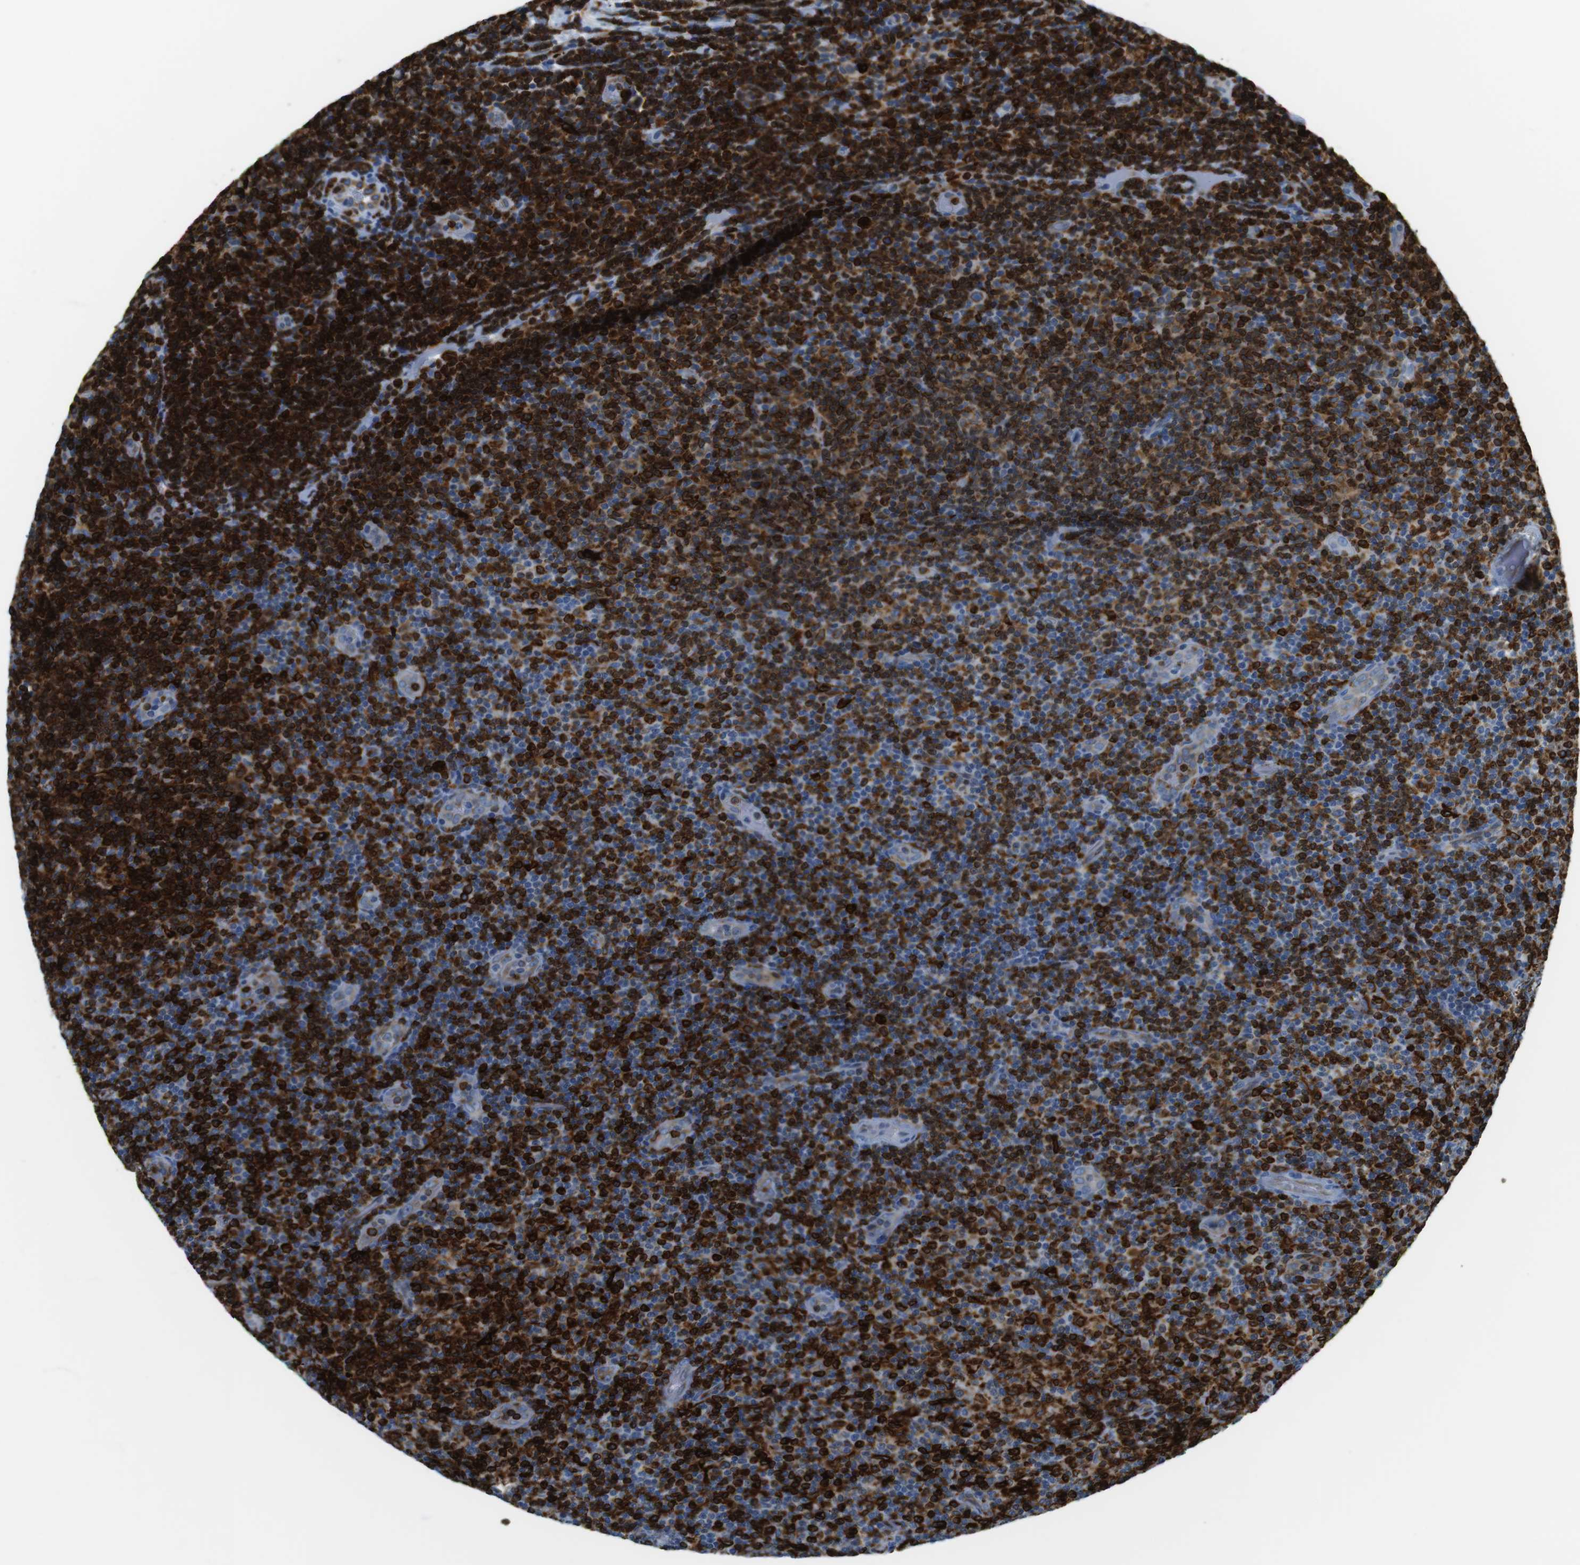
{"staining": {"intensity": "strong", "quantity": "25%-75%", "location": "cytoplasmic/membranous"}, "tissue": "lymphoma", "cell_type": "Tumor cells", "image_type": "cancer", "snomed": [{"axis": "morphology", "description": "Malignant lymphoma, non-Hodgkin's type, Low grade"}, {"axis": "topography", "description": "Lymph node"}], "caption": "Strong cytoplasmic/membranous positivity is appreciated in approximately 25%-75% of tumor cells in lymphoma.", "gene": "CIITA", "patient": {"sex": "male", "age": 83}}